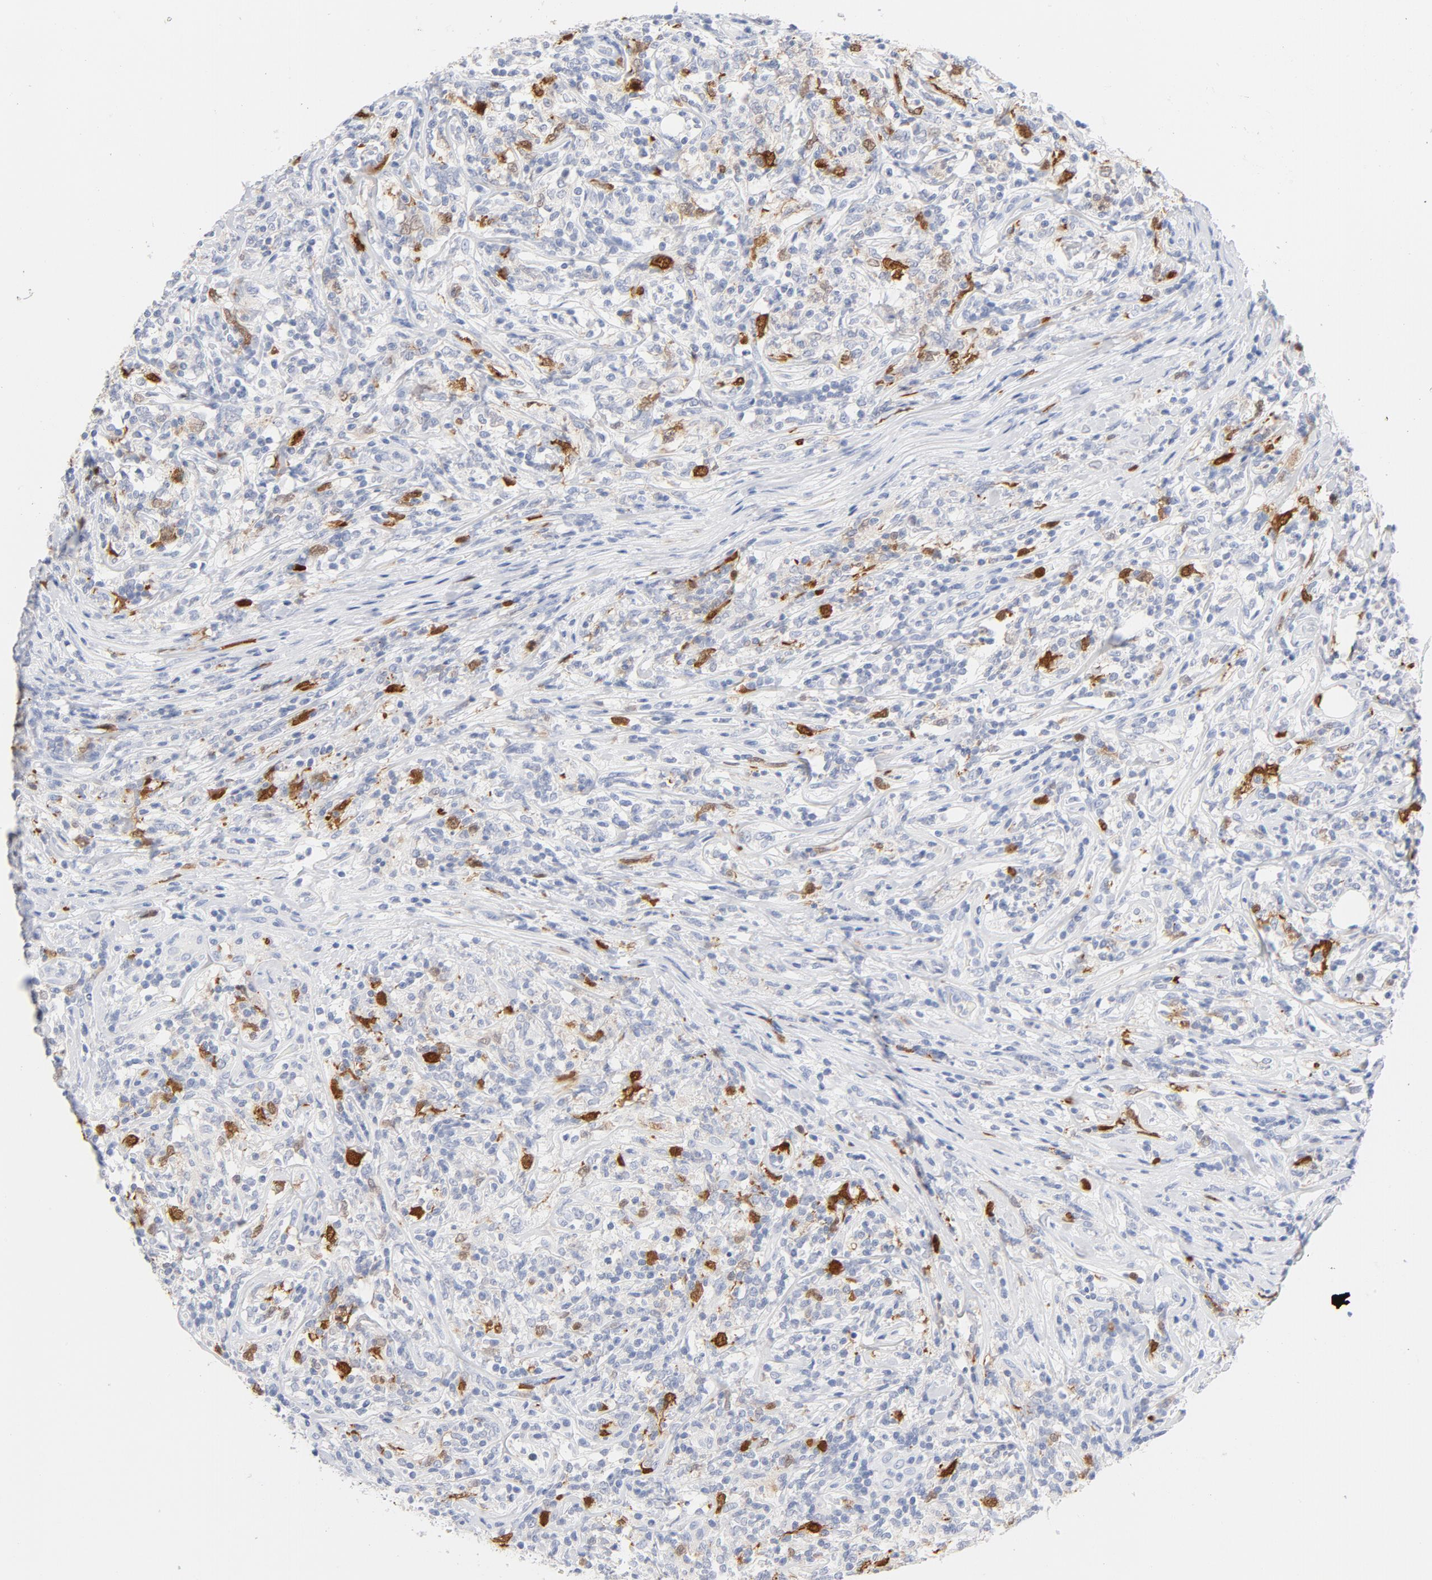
{"staining": {"intensity": "strong", "quantity": "<25%", "location": "cytoplasmic/membranous,nuclear"}, "tissue": "lymphoma", "cell_type": "Tumor cells", "image_type": "cancer", "snomed": [{"axis": "morphology", "description": "Malignant lymphoma, non-Hodgkin's type, High grade"}, {"axis": "topography", "description": "Lymph node"}], "caption": "Approximately <25% of tumor cells in human lymphoma demonstrate strong cytoplasmic/membranous and nuclear protein positivity as visualized by brown immunohistochemical staining.", "gene": "CDC20", "patient": {"sex": "female", "age": 84}}